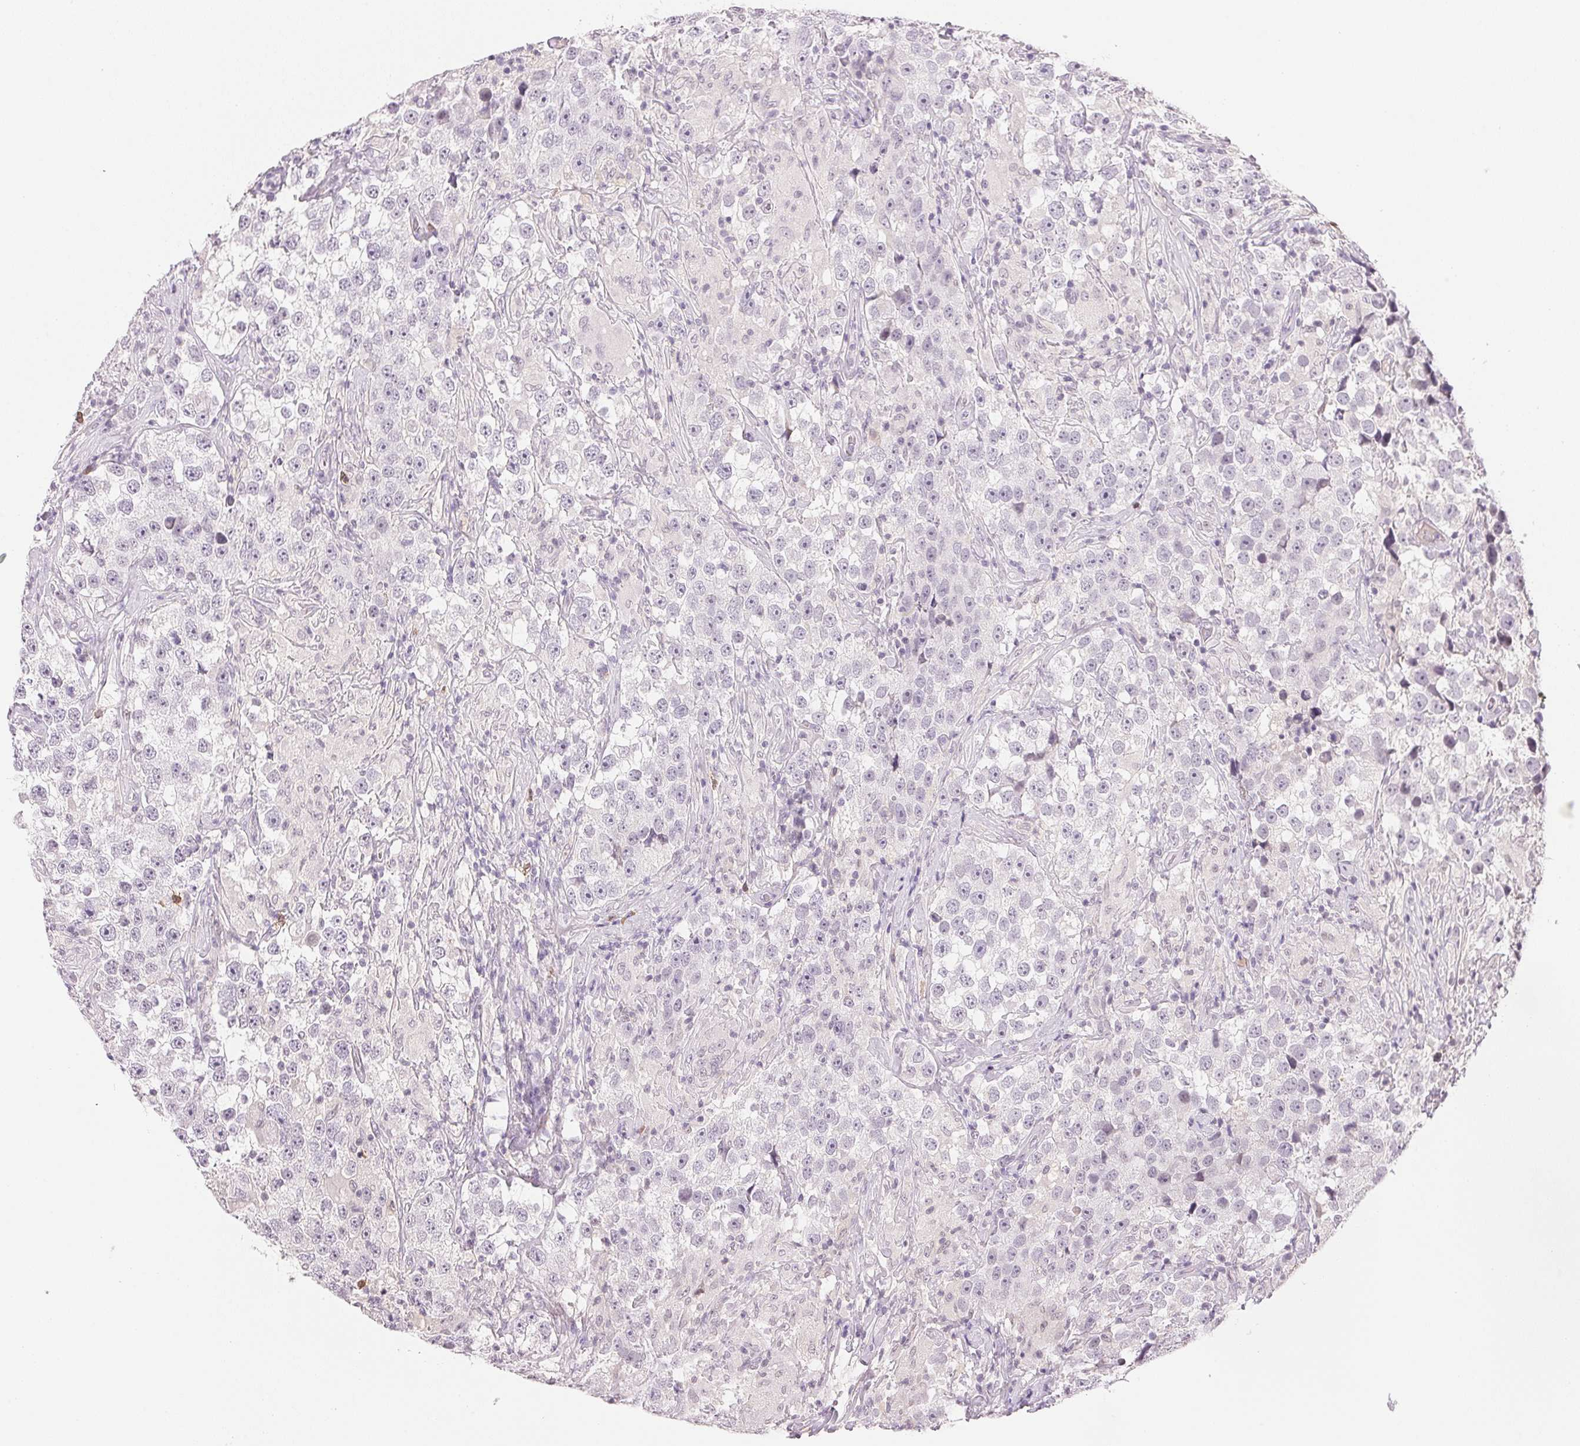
{"staining": {"intensity": "negative", "quantity": "none", "location": "none"}, "tissue": "testis cancer", "cell_type": "Tumor cells", "image_type": "cancer", "snomed": [{"axis": "morphology", "description": "Seminoma, NOS"}, {"axis": "topography", "description": "Testis"}], "caption": "Testis cancer (seminoma) was stained to show a protein in brown. There is no significant expression in tumor cells.", "gene": "FNDC4", "patient": {"sex": "male", "age": 46}}